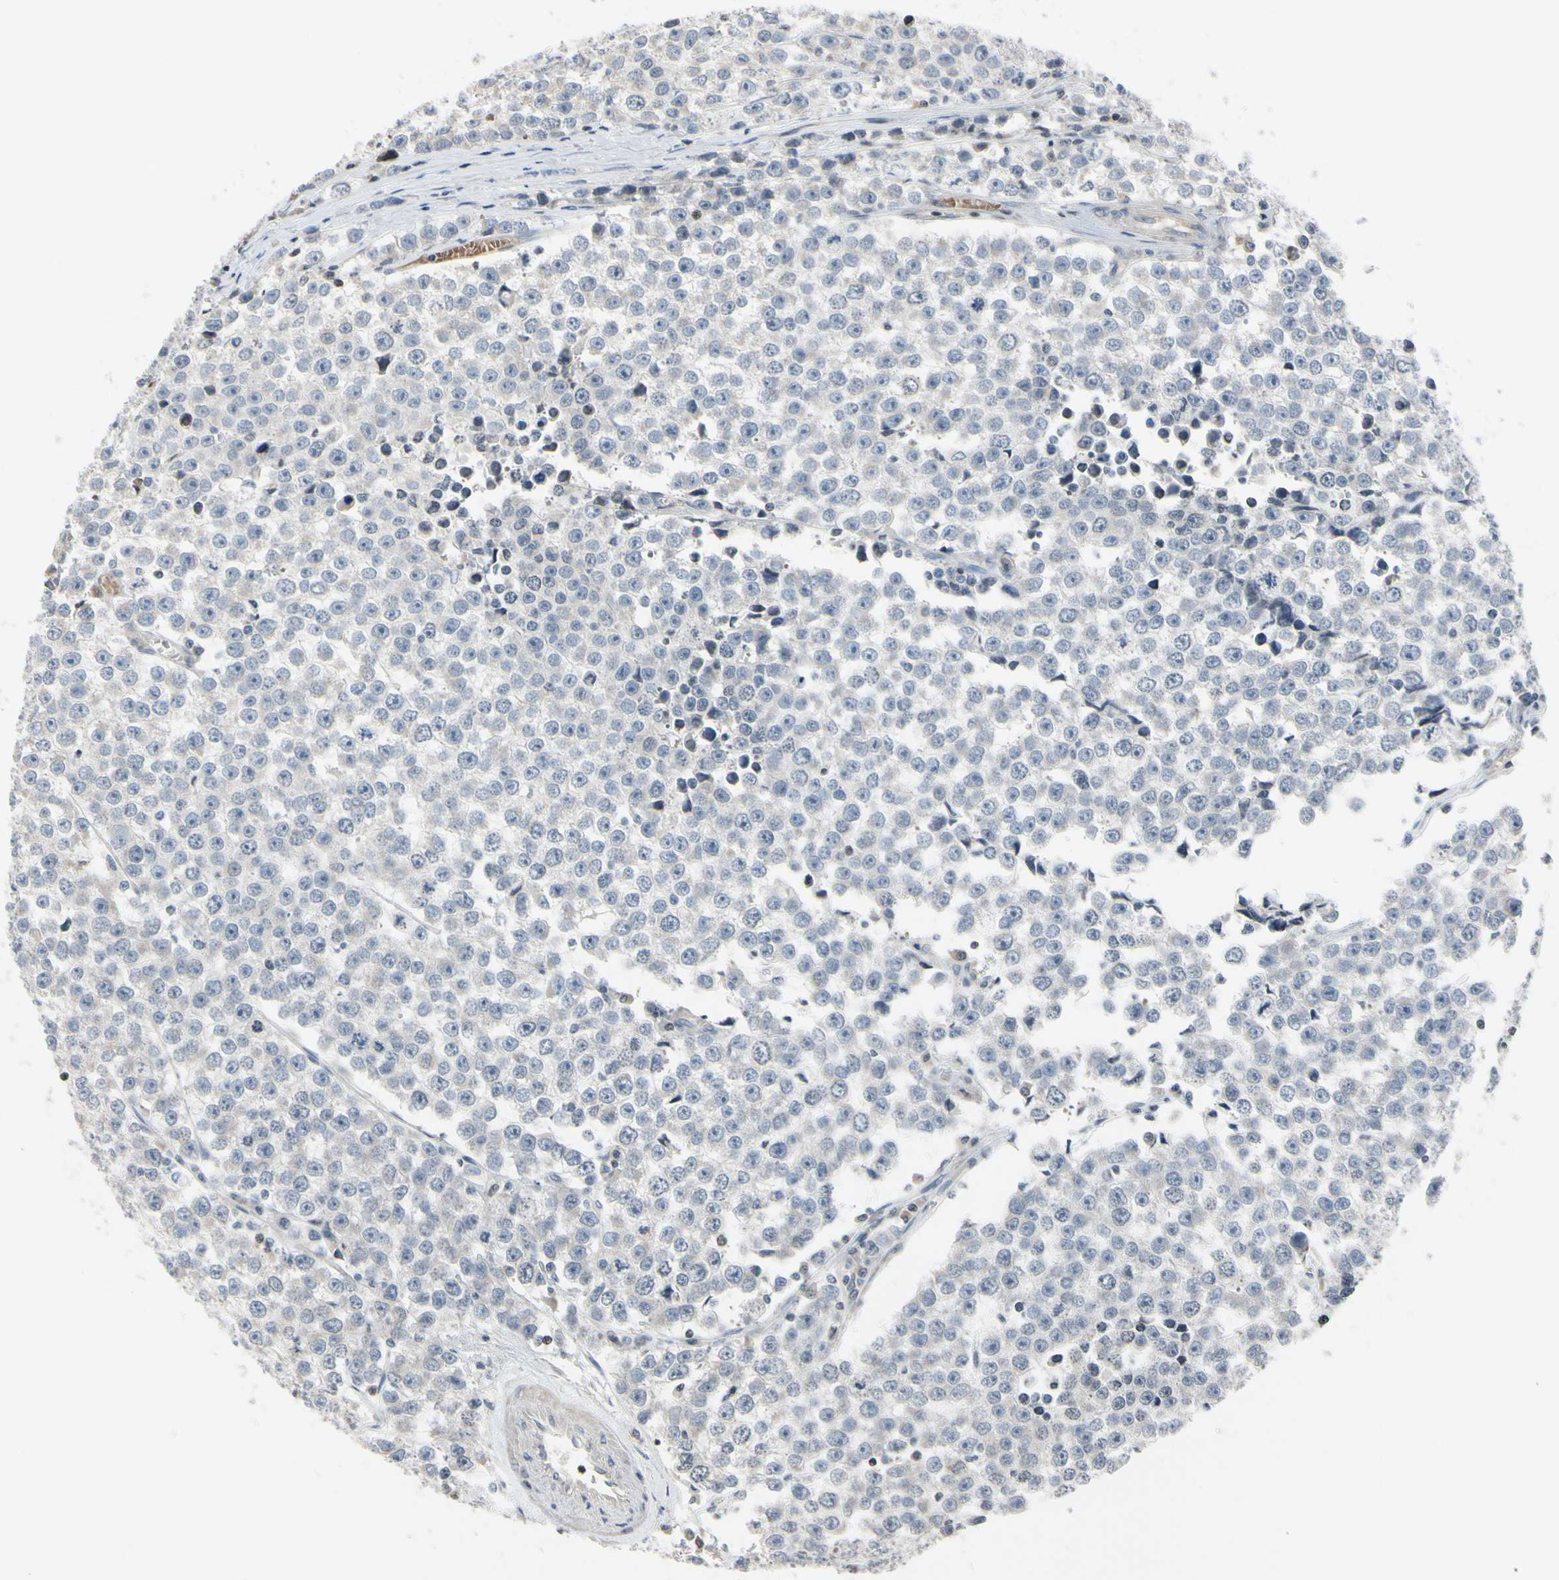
{"staining": {"intensity": "negative", "quantity": "none", "location": "none"}, "tissue": "testis cancer", "cell_type": "Tumor cells", "image_type": "cancer", "snomed": [{"axis": "morphology", "description": "Seminoma, NOS"}, {"axis": "morphology", "description": "Carcinoma, Embryonal, NOS"}, {"axis": "topography", "description": "Testis"}], "caption": "High power microscopy histopathology image of an IHC image of testis cancer (embryonal carcinoma), revealing no significant staining in tumor cells. (DAB IHC visualized using brightfield microscopy, high magnification).", "gene": "ARG1", "patient": {"sex": "male", "age": 52}}